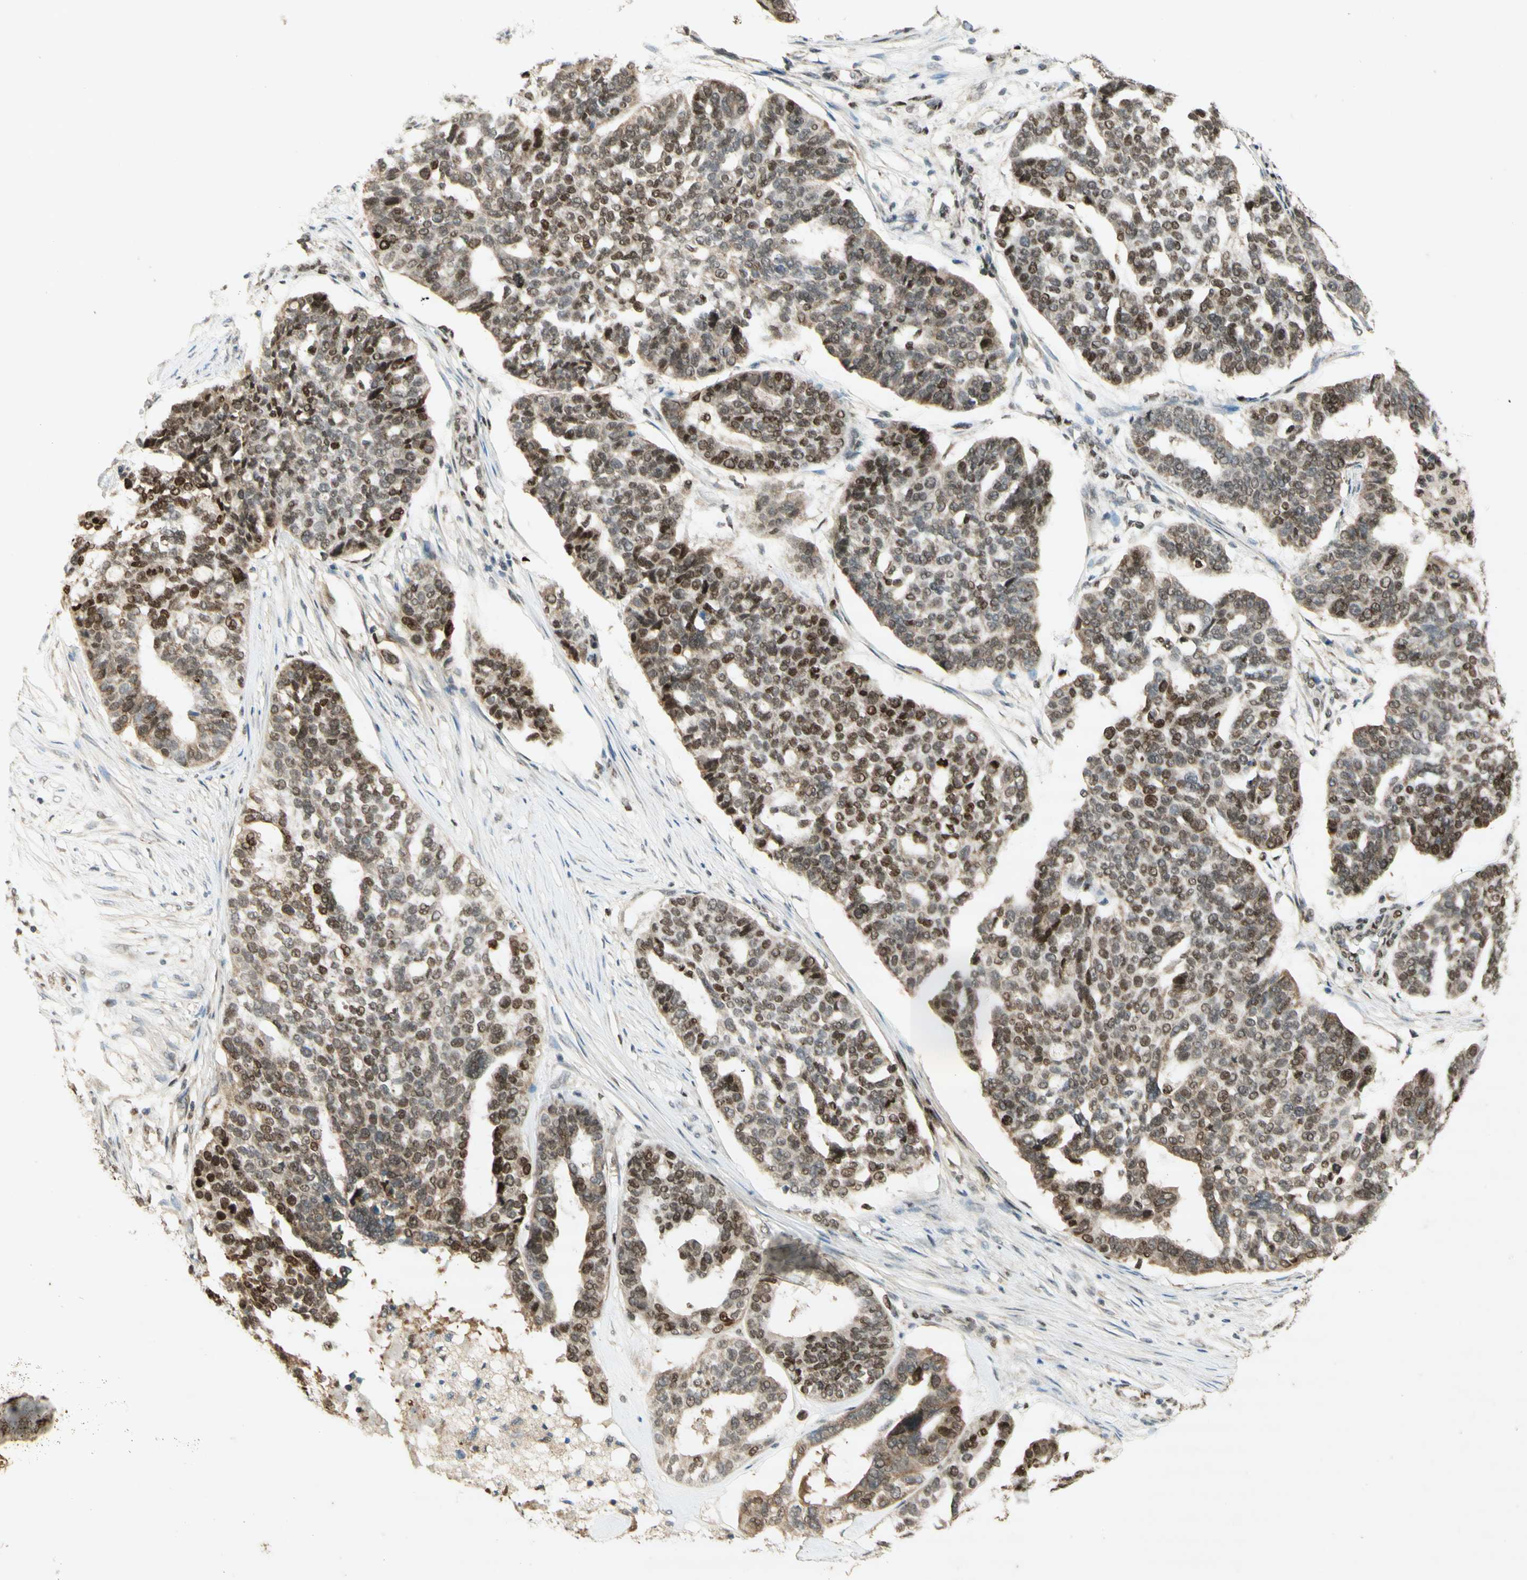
{"staining": {"intensity": "moderate", "quantity": "25%-75%", "location": "nuclear"}, "tissue": "ovarian cancer", "cell_type": "Tumor cells", "image_type": "cancer", "snomed": [{"axis": "morphology", "description": "Cystadenocarcinoma, serous, NOS"}, {"axis": "topography", "description": "Ovary"}], "caption": "Protein analysis of ovarian serous cystadenocarcinoma tissue reveals moderate nuclear positivity in about 25%-75% of tumor cells. Using DAB (brown) and hematoxylin (blue) stains, captured at high magnification using brightfield microscopy.", "gene": "DNMT3A", "patient": {"sex": "female", "age": 59}}